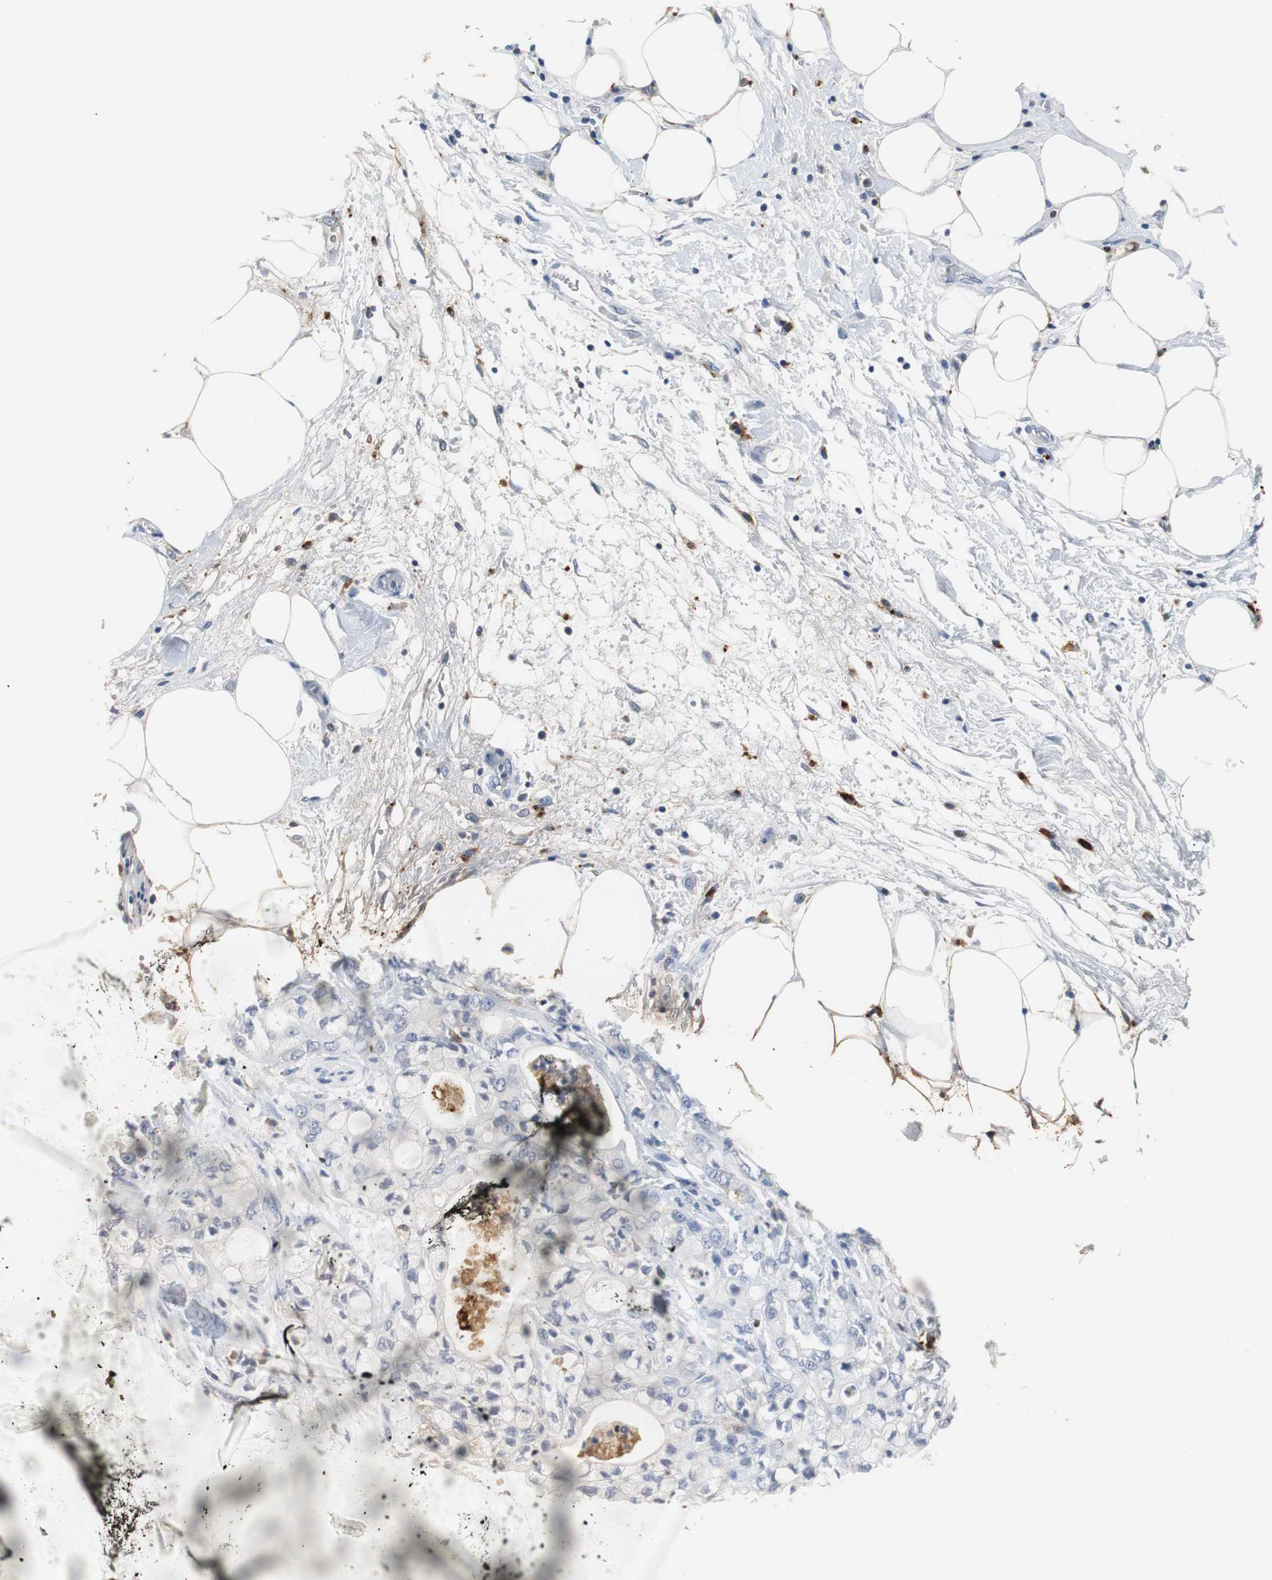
{"staining": {"intensity": "negative", "quantity": "none", "location": "none"}, "tissue": "pancreatic cancer", "cell_type": "Tumor cells", "image_type": "cancer", "snomed": [{"axis": "morphology", "description": "Adenocarcinoma, NOS"}, {"axis": "topography", "description": "Pancreas"}], "caption": "An IHC image of pancreatic cancer is shown. There is no staining in tumor cells of pancreatic cancer.", "gene": "PI15", "patient": {"sex": "male", "age": 70}}